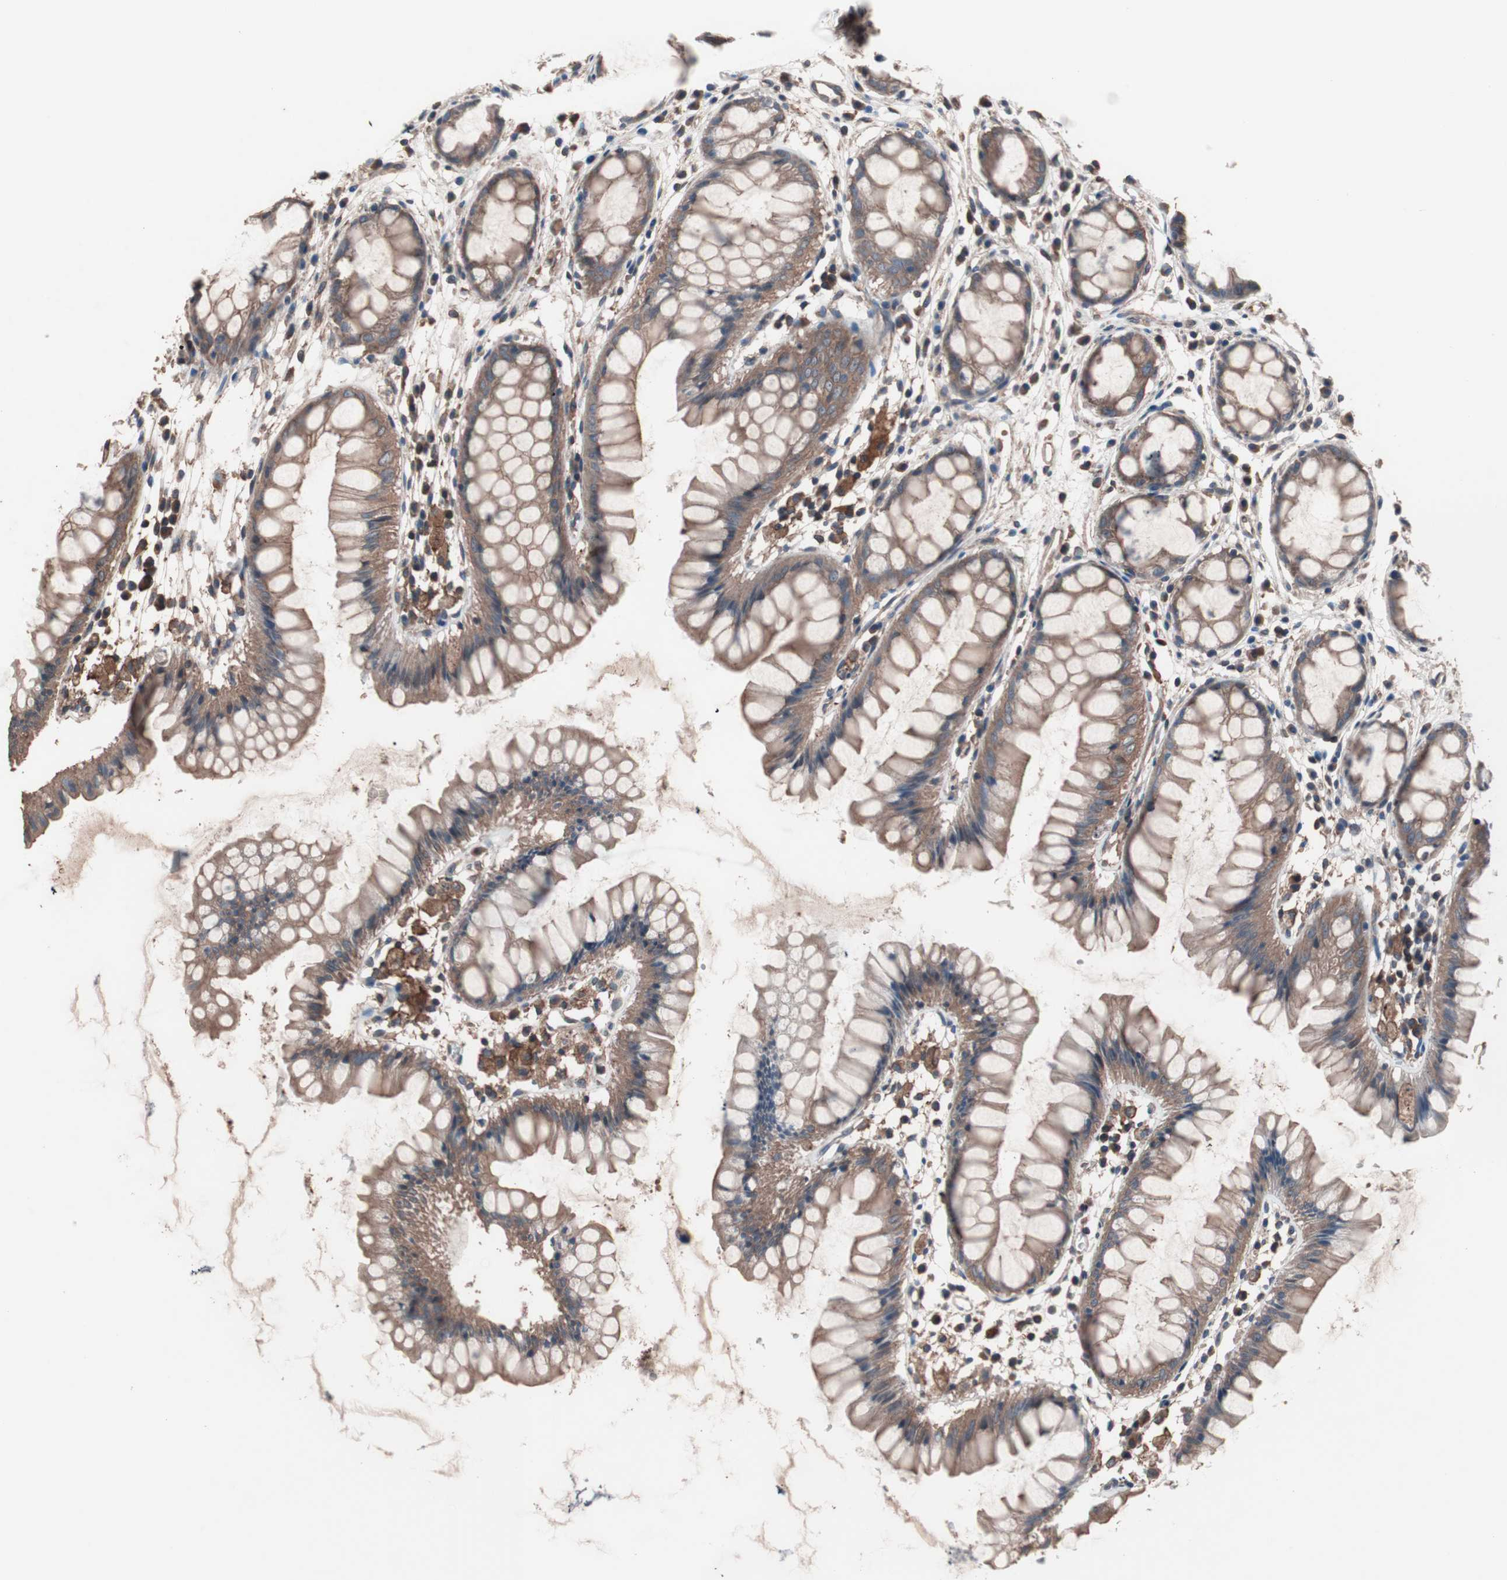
{"staining": {"intensity": "moderate", "quantity": ">75%", "location": "cytoplasmic/membranous"}, "tissue": "rectum", "cell_type": "Glandular cells", "image_type": "normal", "snomed": [{"axis": "morphology", "description": "Normal tissue, NOS"}, {"axis": "morphology", "description": "Adenocarcinoma, NOS"}, {"axis": "topography", "description": "Rectum"}], "caption": "Rectum stained with a brown dye displays moderate cytoplasmic/membranous positive expression in about >75% of glandular cells.", "gene": "ATG7", "patient": {"sex": "female", "age": 65}}